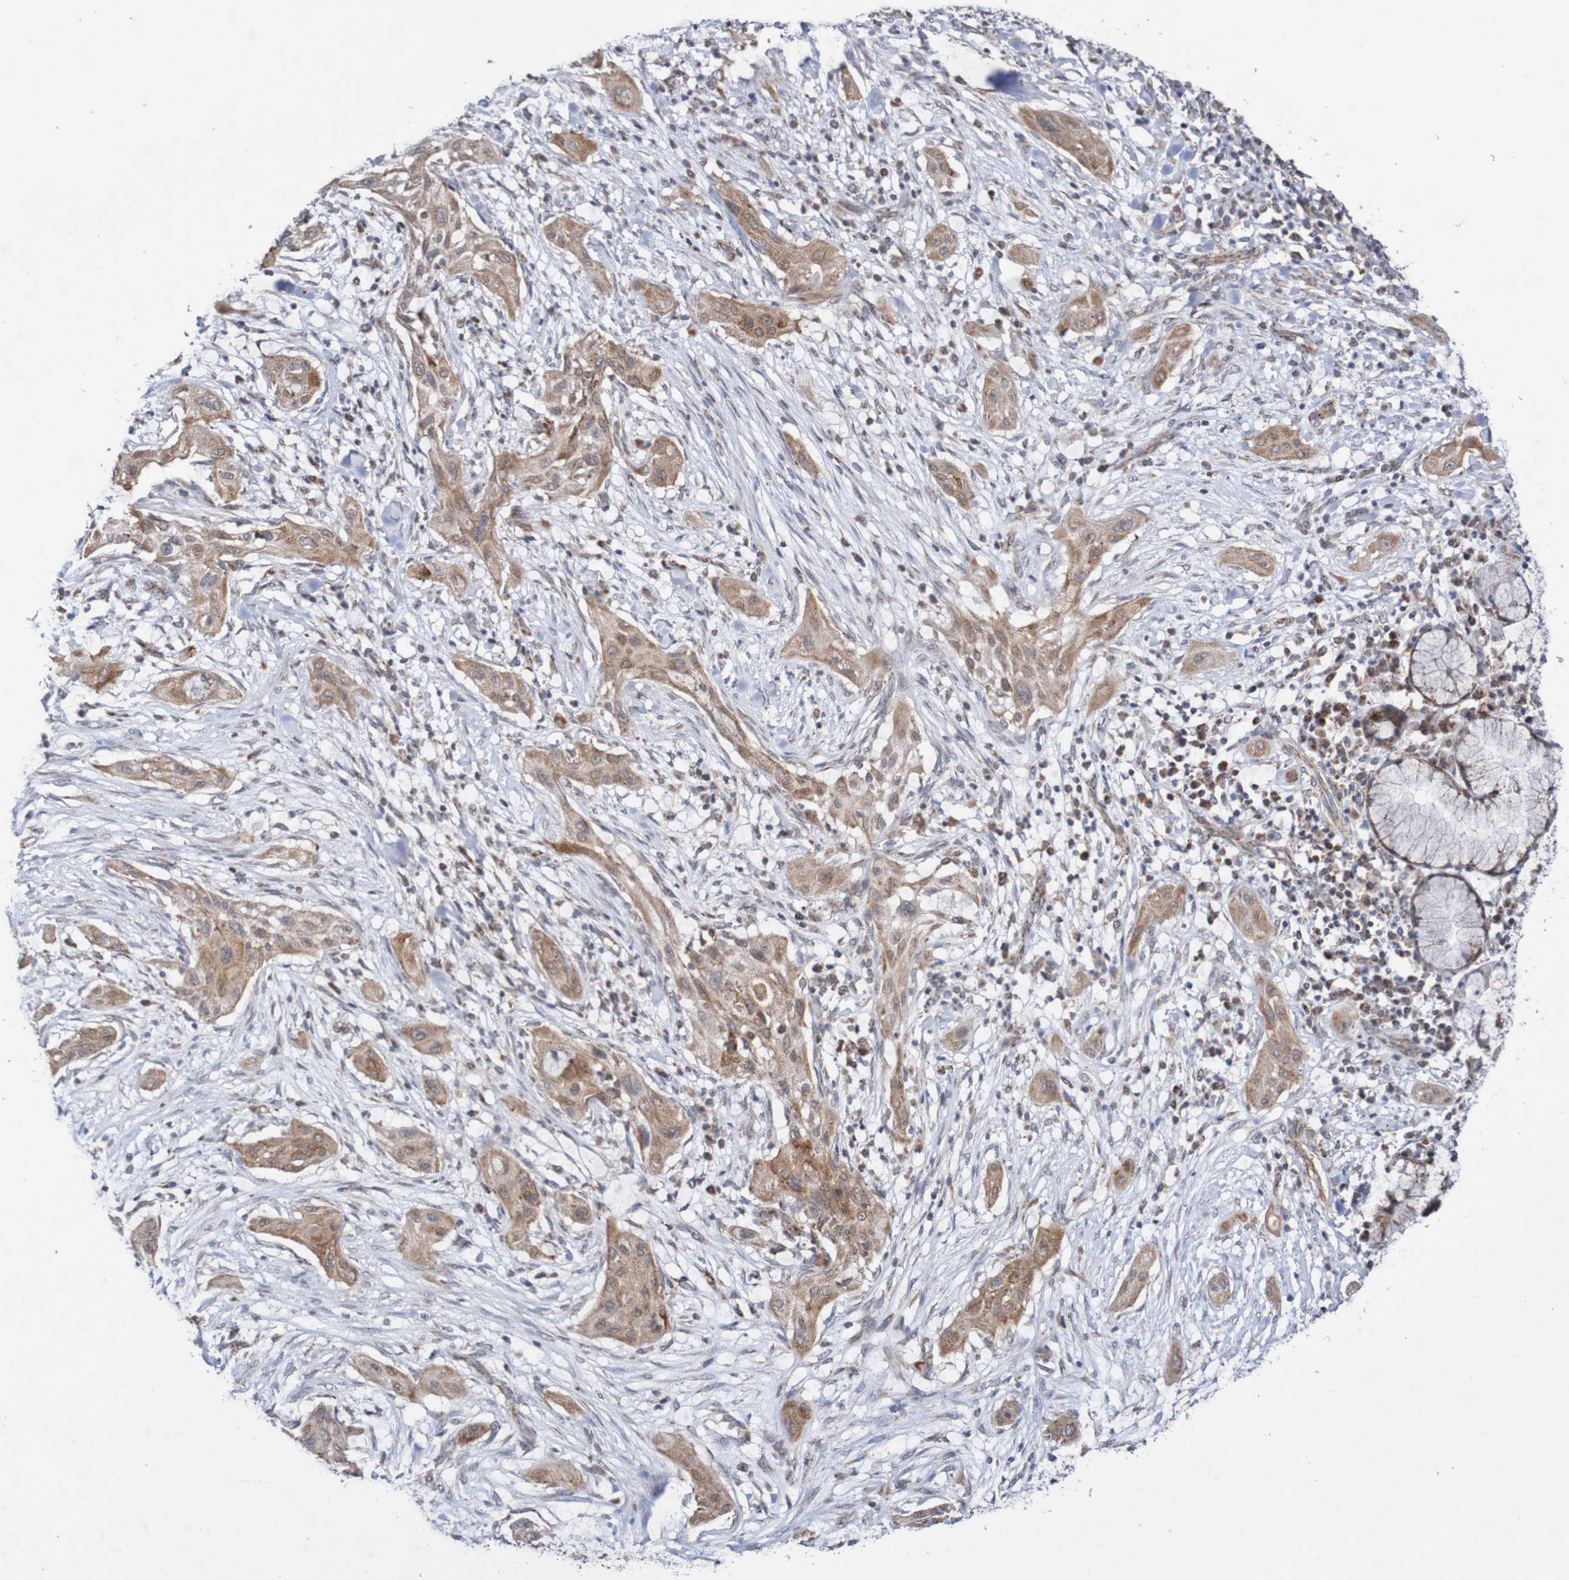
{"staining": {"intensity": "moderate", "quantity": ">75%", "location": "cytoplasmic/membranous"}, "tissue": "lung cancer", "cell_type": "Tumor cells", "image_type": "cancer", "snomed": [{"axis": "morphology", "description": "Squamous cell carcinoma, NOS"}, {"axis": "topography", "description": "Lung"}], "caption": "Moderate cytoplasmic/membranous staining is seen in approximately >75% of tumor cells in lung cancer (squamous cell carcinoma).", "gene": "DVL1", "patient": {"sex": "female", "age": 47}}